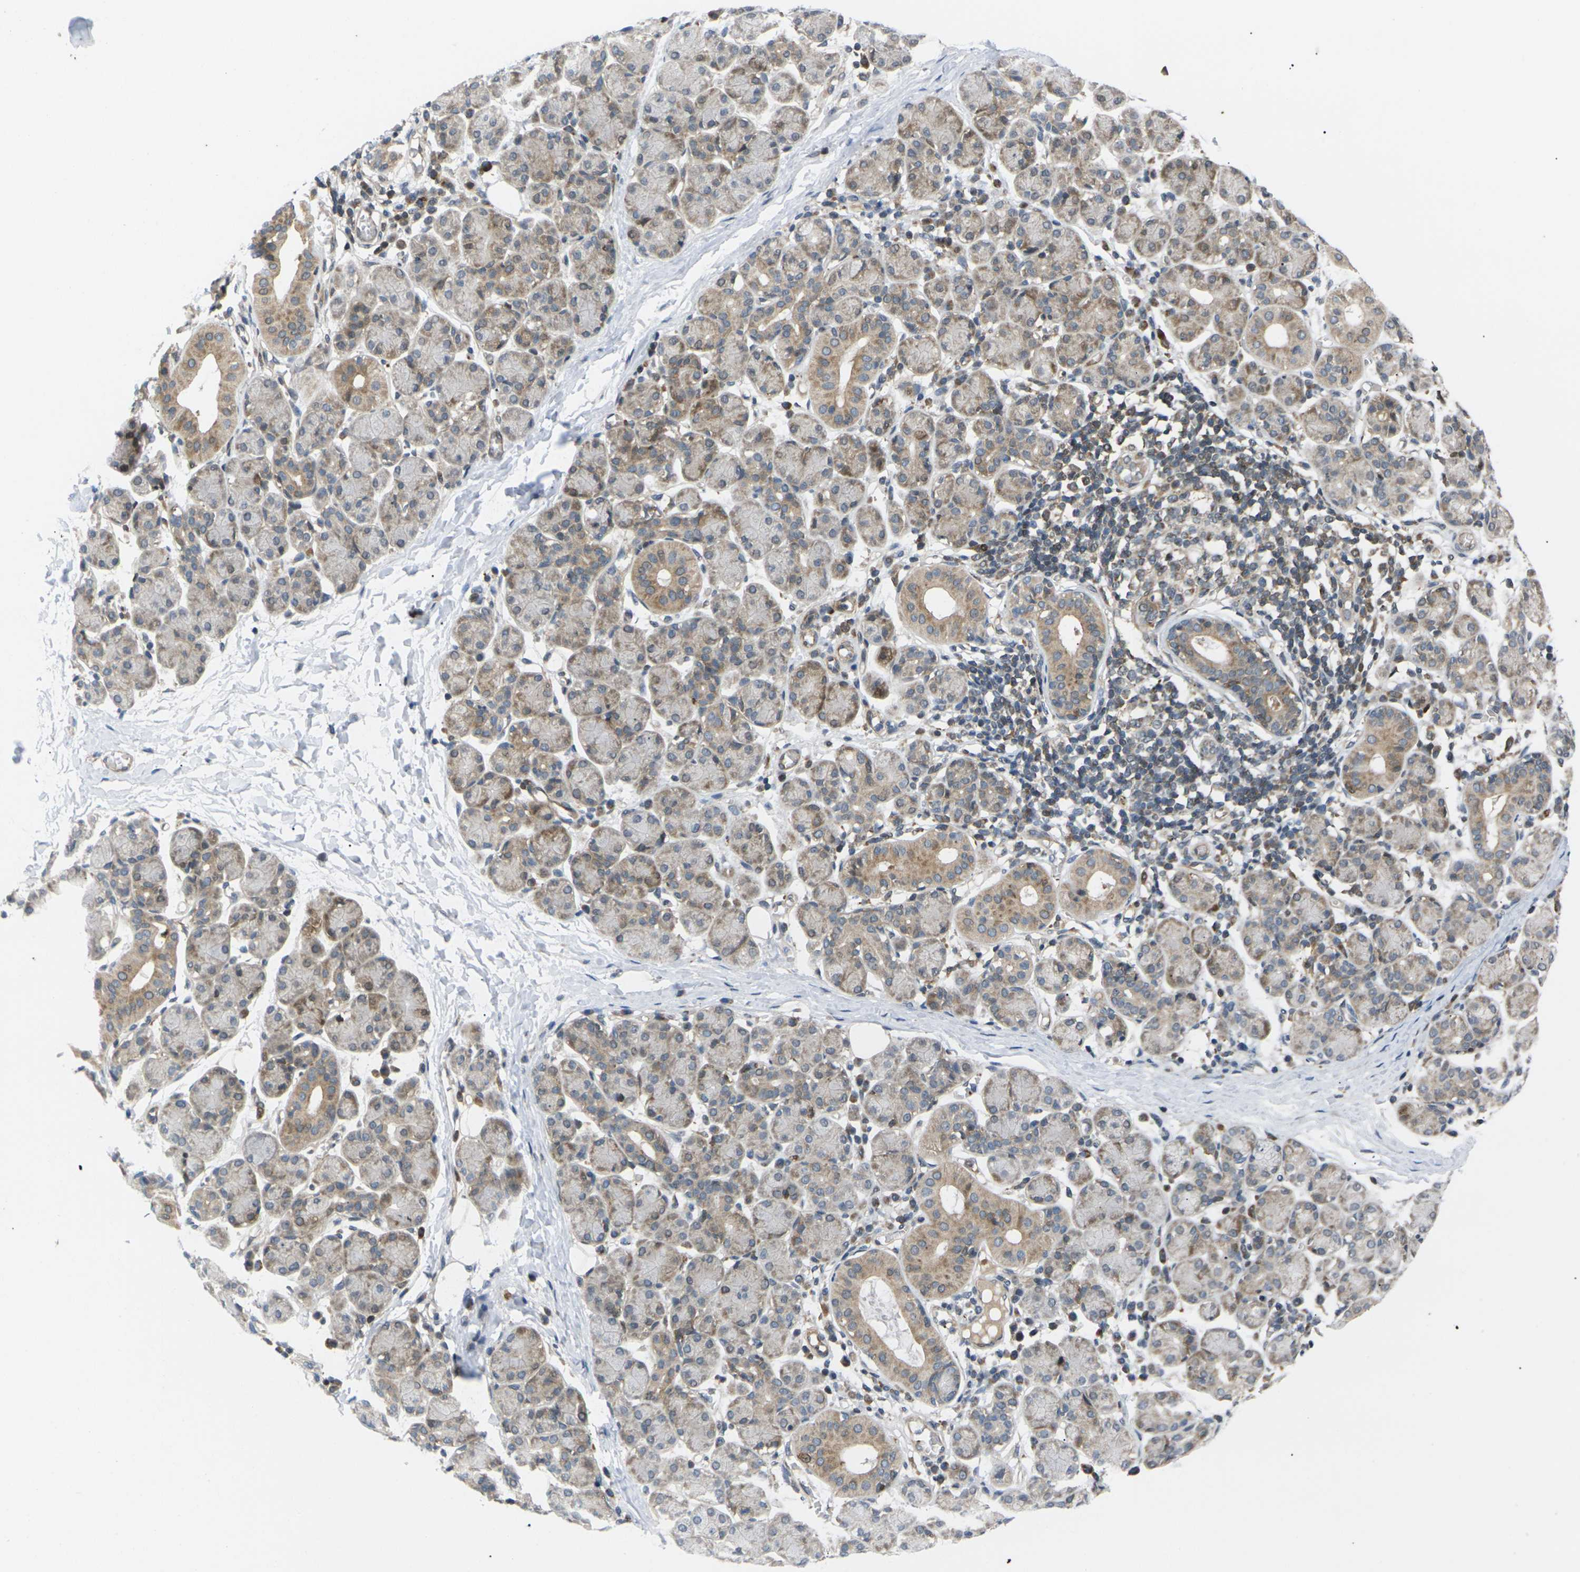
{"staining": {"intensity": "weak", "quantity": "25%-75%", "location": "cytoplasmic/membranous"}, "tissue": "salivary gland", "cell_type": "Glandular cells", "image_type": "normal", "snomed": [{"axis": "morphology", "description": "Normal tissue, NOS"}, {"axis": "morphology", "description": "Inflammation, NOS"}, {"axis": "topography", "description": "Lymph node"}, {"axis": "topography", "description": "Salivary gland"}], "caption": "Immunohistochemistry (IHC) micrograph of benign salivary gland stained for a protein (brown), which displays low levels of weak cytoplasmic/membranous staining in approximately 25%-75% of glandular cells.", "gene": "RPS6KA3", "patient": {"sex": "male", "age": 3}}